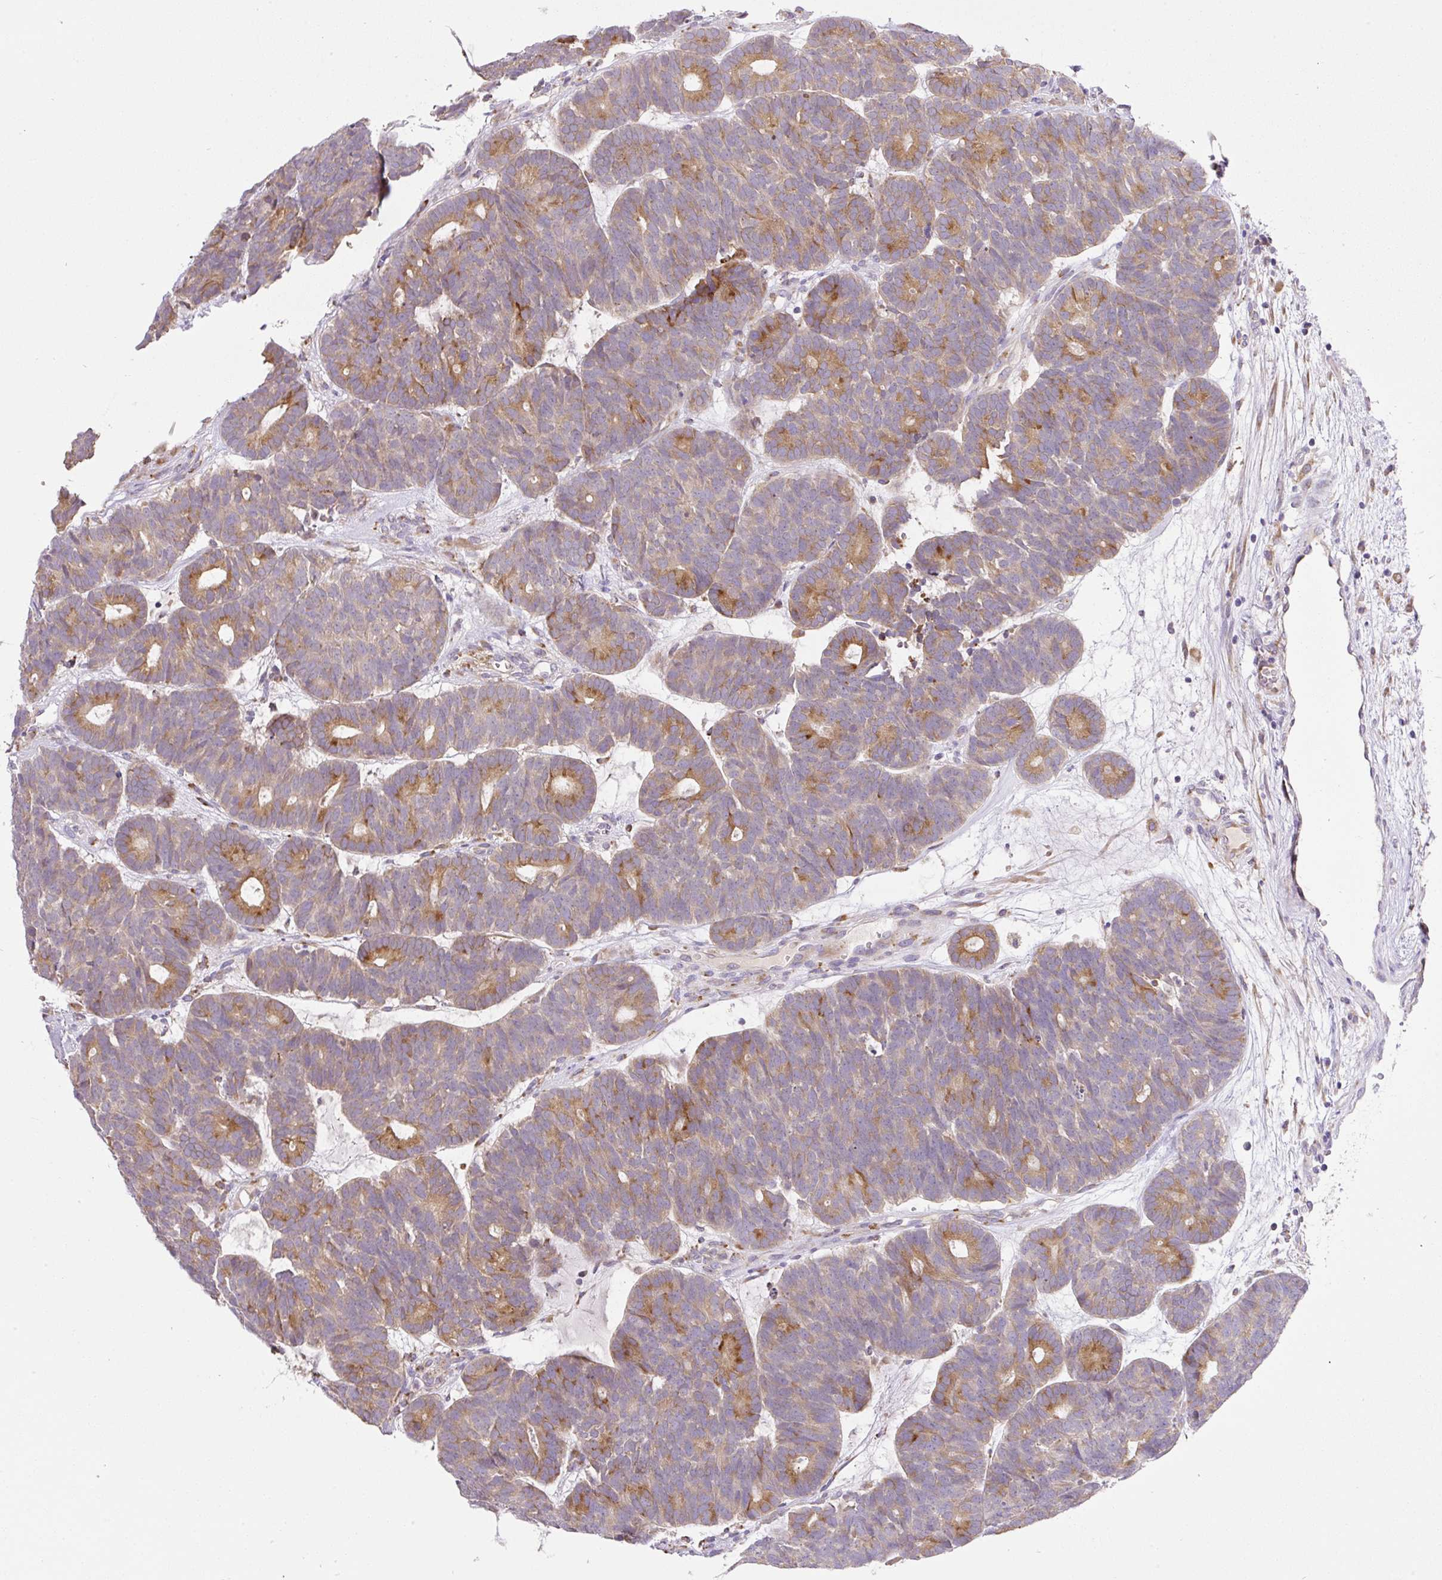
{"staining": {"intensity": "moderate", "quantity": "25%-75%", "location": "cytoplasmic/membranous"}, "tissue": "head and neck cancer", "cell_type": "Tumor cells", "image_type": "cancer", "snomed": [{"axis": "morphology", "description": "Adenocarcinoma, NOS"}, {"axis": "topography", "description": "Head-Neck"}], "caption": "Protein expression analysis of human head and neck cancer reveals moderate cytoplasmic/membranous staining in approximately 25%-75% of tumor cells. (DAB IHC with brightfield microscopy, high magnification).", "gene": "POFUT1", "patient": {"sex": "female", "age": 81}}